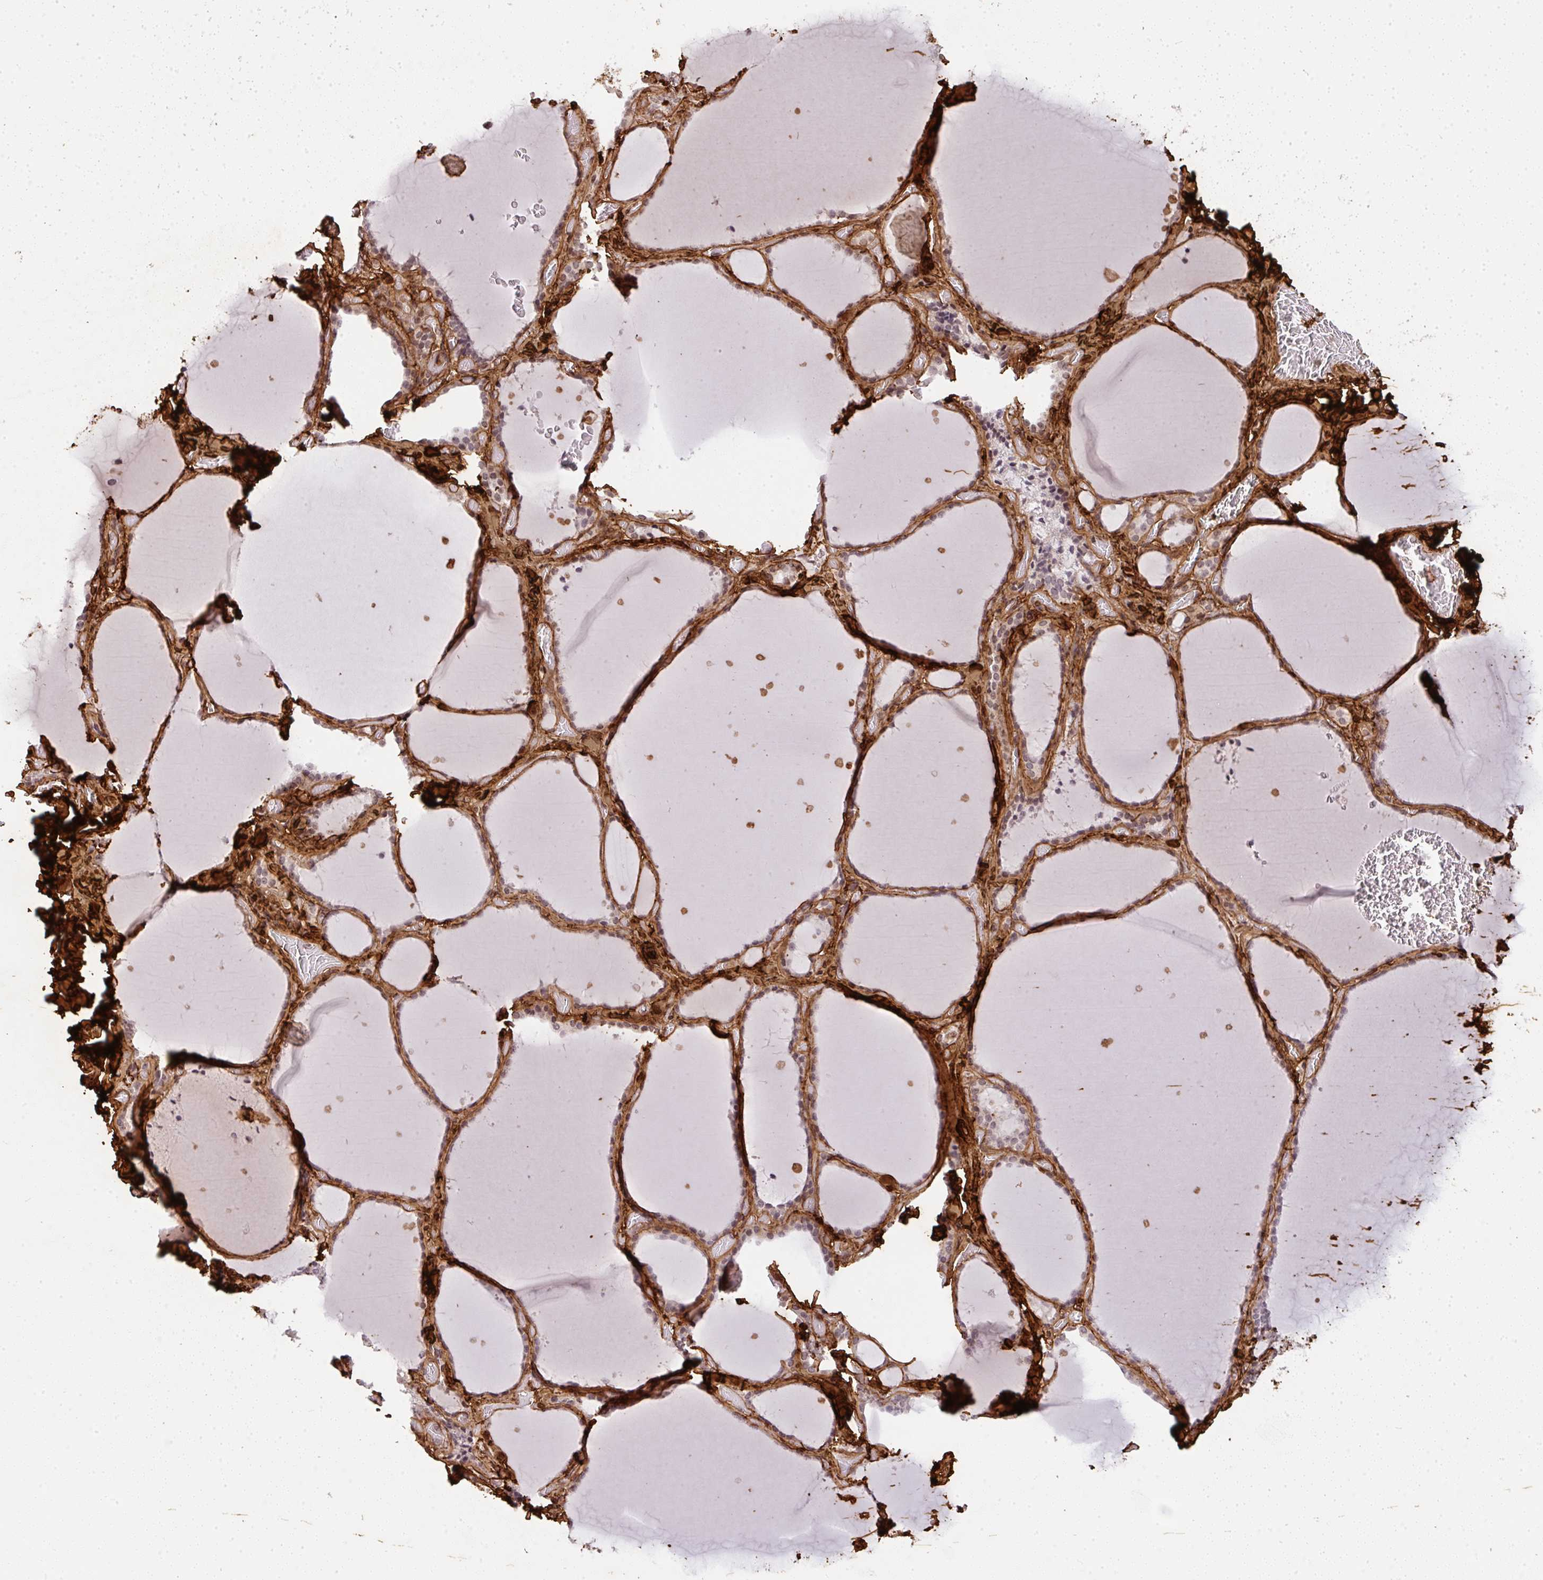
{"staining": {"intensity": "negative", "quantity": "none", "location": "none"}, "tissue": "thyroid gland", "cell_type": "Glandular cells", "image_type": "normal", "snomed": [{"axis": "morphology", "description": "Normal tissue, NOS"}, {"axis": "topography", "description": "Thyroid gland"}], "caption": "IHC of normal human thyroid gland shows no staining in glandular cells. Brightfield microscopy of IHC stained with DAB (brown) and hematoxylin (blue), captured at high magnification.", "gene": "COL3A1", "patient": {"sex": "female", "age": 36}}